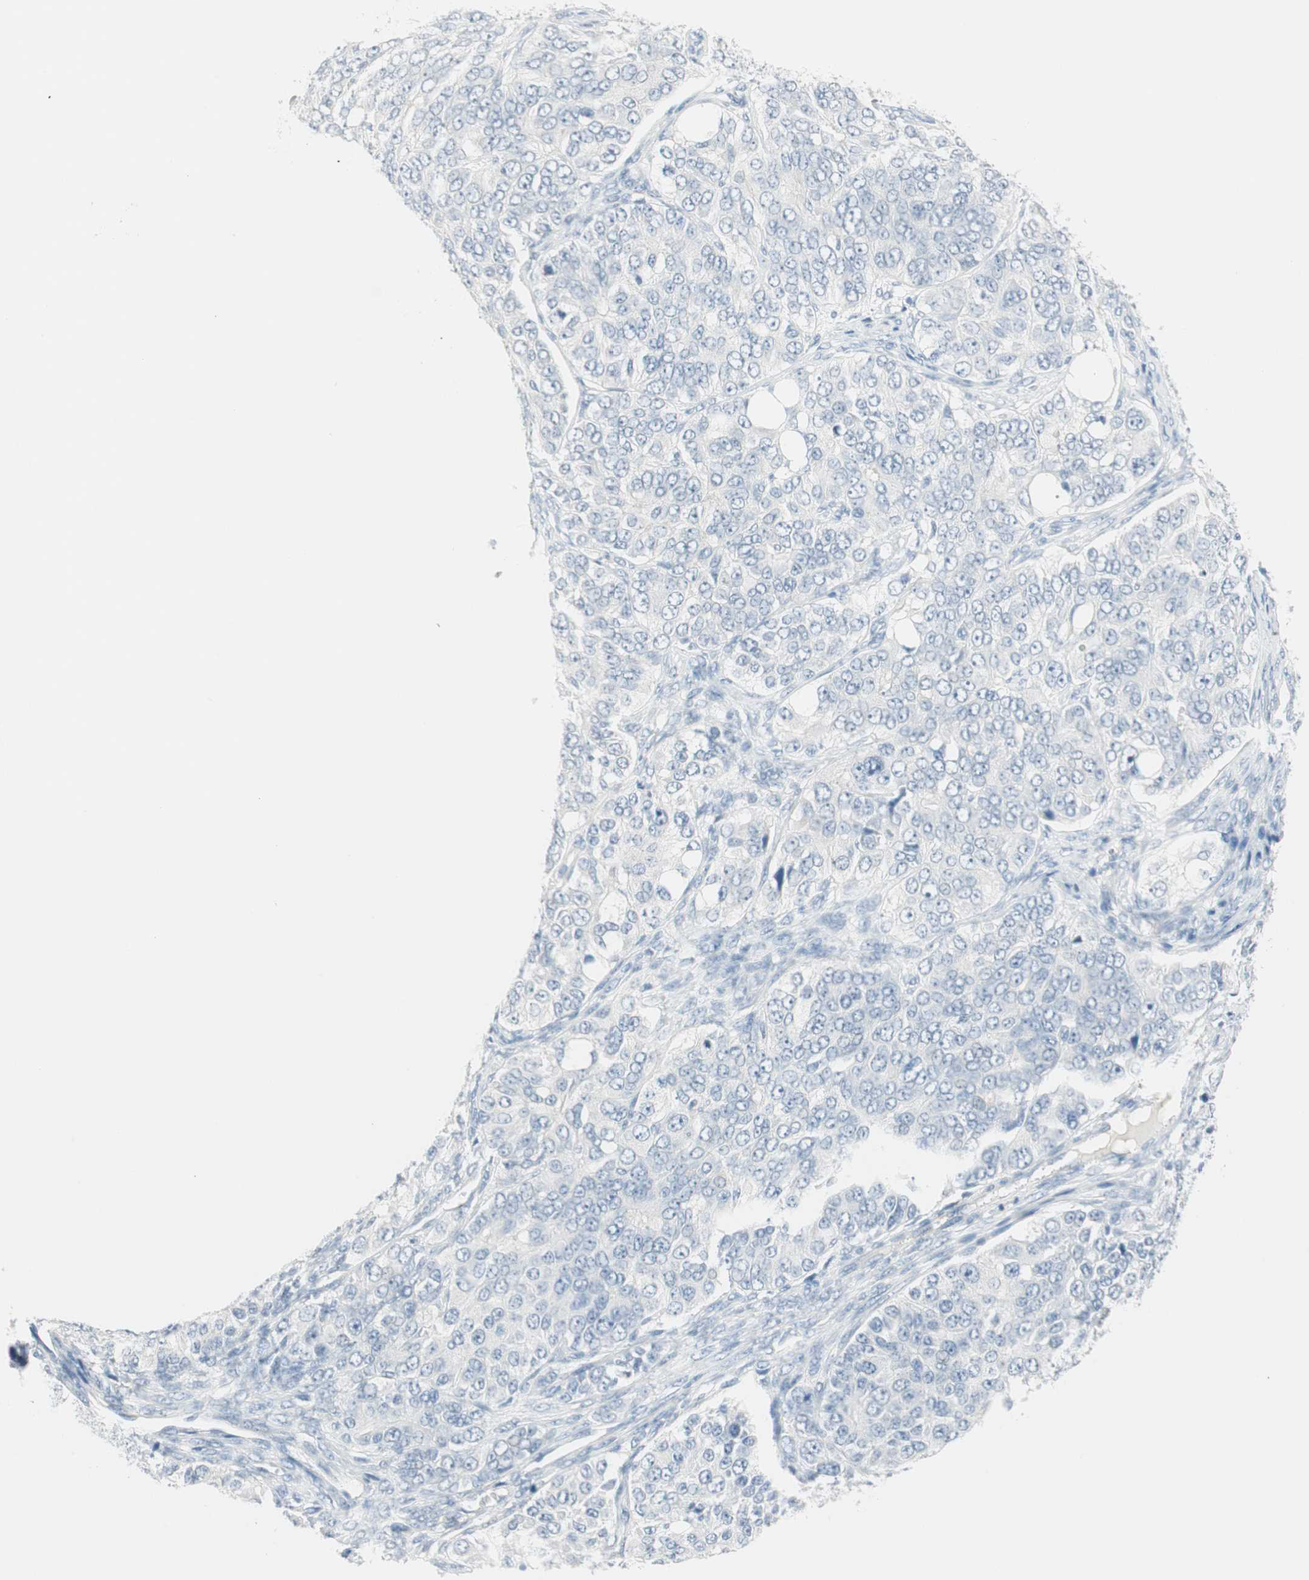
{"staining": {"intensity": "negative", "quantity": "none", "location": "none"}, "tissue": "ovarian cancer", "cell_type": "Tumor cells", "image_type": "cancer", "snomed": [{"axis": "morphology", "description": "Carcinoma, endometroid"}, {"axis": "topography", "description": "Ovary"}], "caption": "Tumor cells are negative for brown protein staining in ovarian endometroid carcinoma. The staining is performed using DAB brown chromogen with nuclei counter-stained in using hematoxylin.", "gene": "MLLT10", "patient": {"sex": "female", "age": 51}}